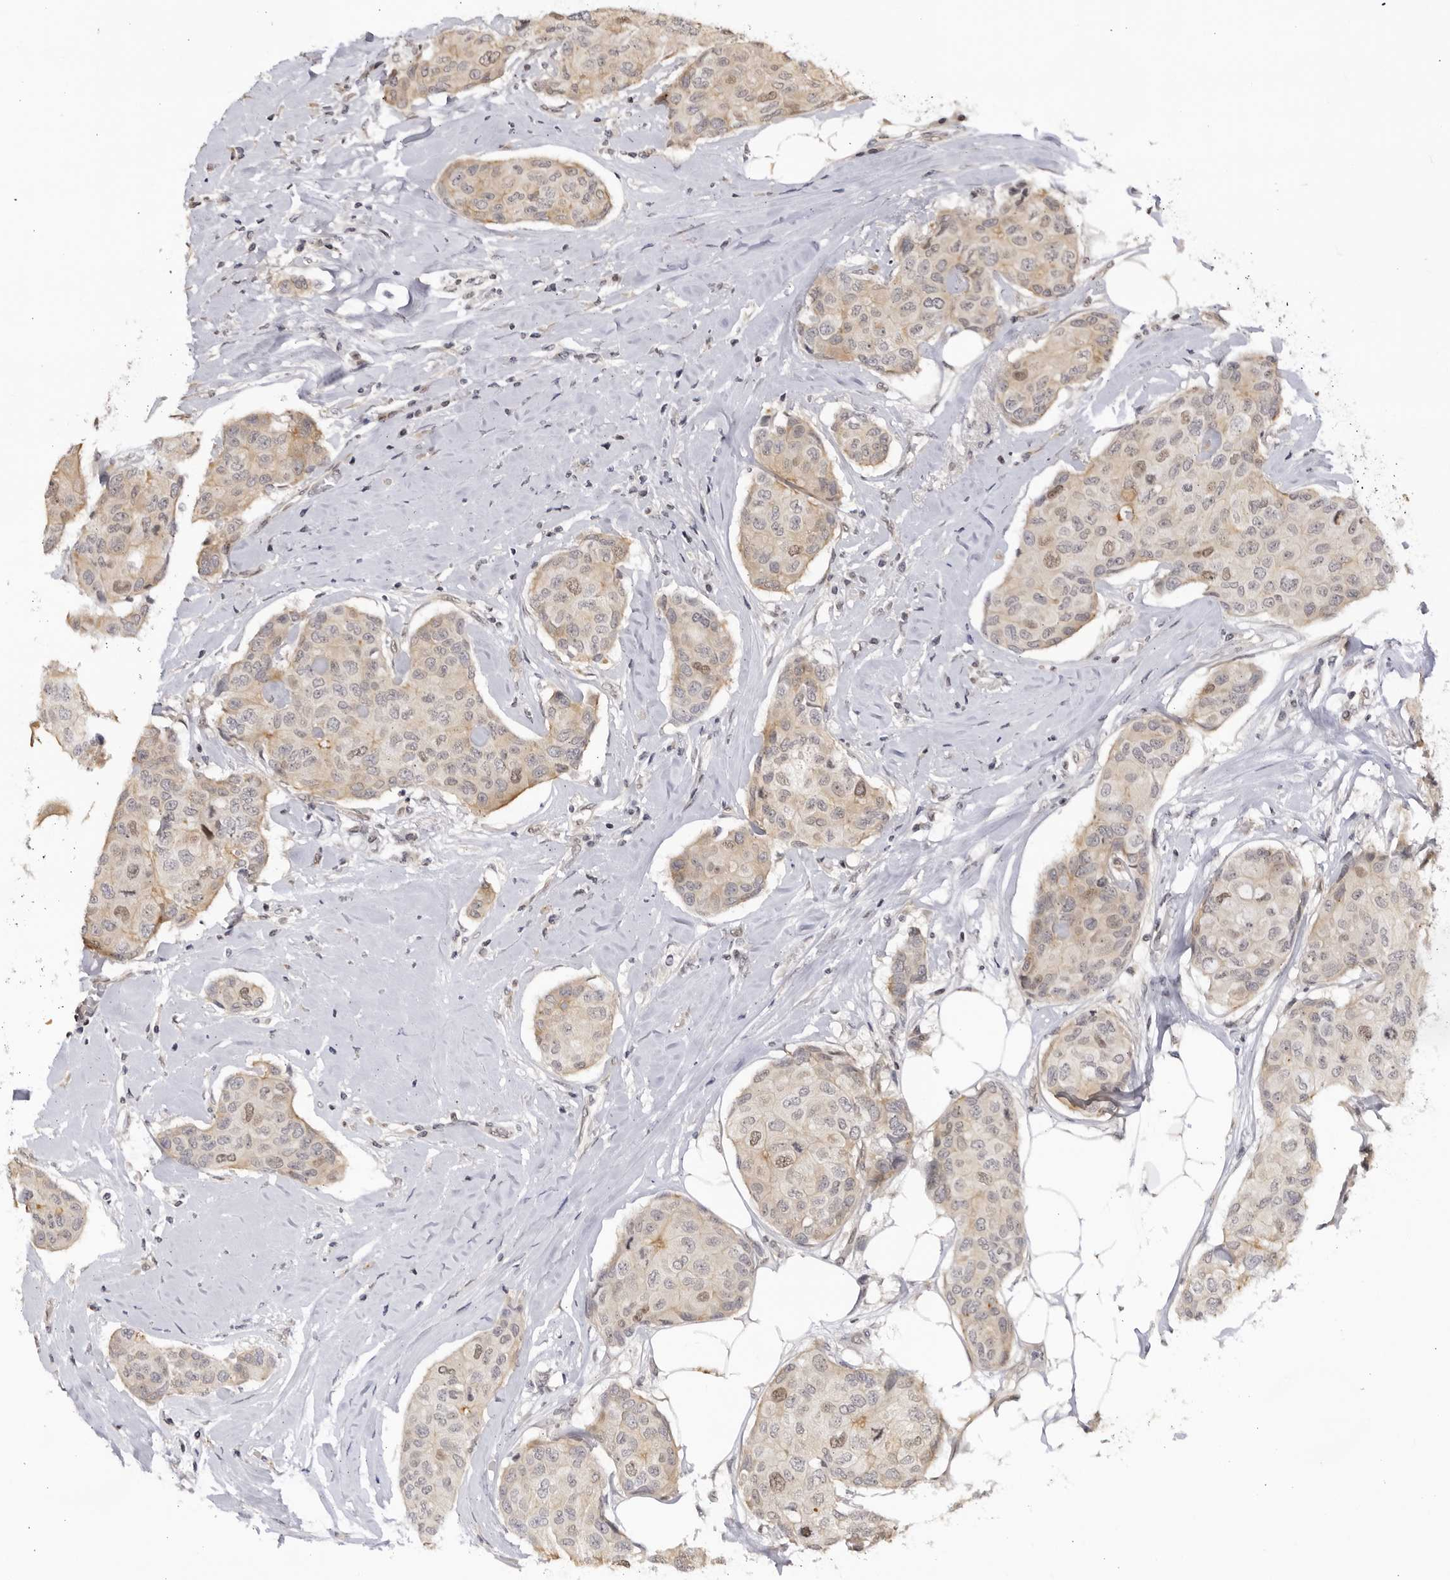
{"staining": {"intensity": "weak", "quantity": ">75%", "location": "cytoplasmic/membranous,nuclear"}, "tissue": "breast cancer", "cell_type": "Tumor cells", "image_type": "cancer", "snomed": [{"axis": "morphology", "description": "Duct carcinoma"}, {"axis": "topography", "description": "Breast"}], "caption": "Breast cancer (infiltrating ductal carcinoma) stained with a protein marker exhibits weak staining in tumor cells.", "gene": "CNBD1", "patient": {"sex": "female", "age": 80}}